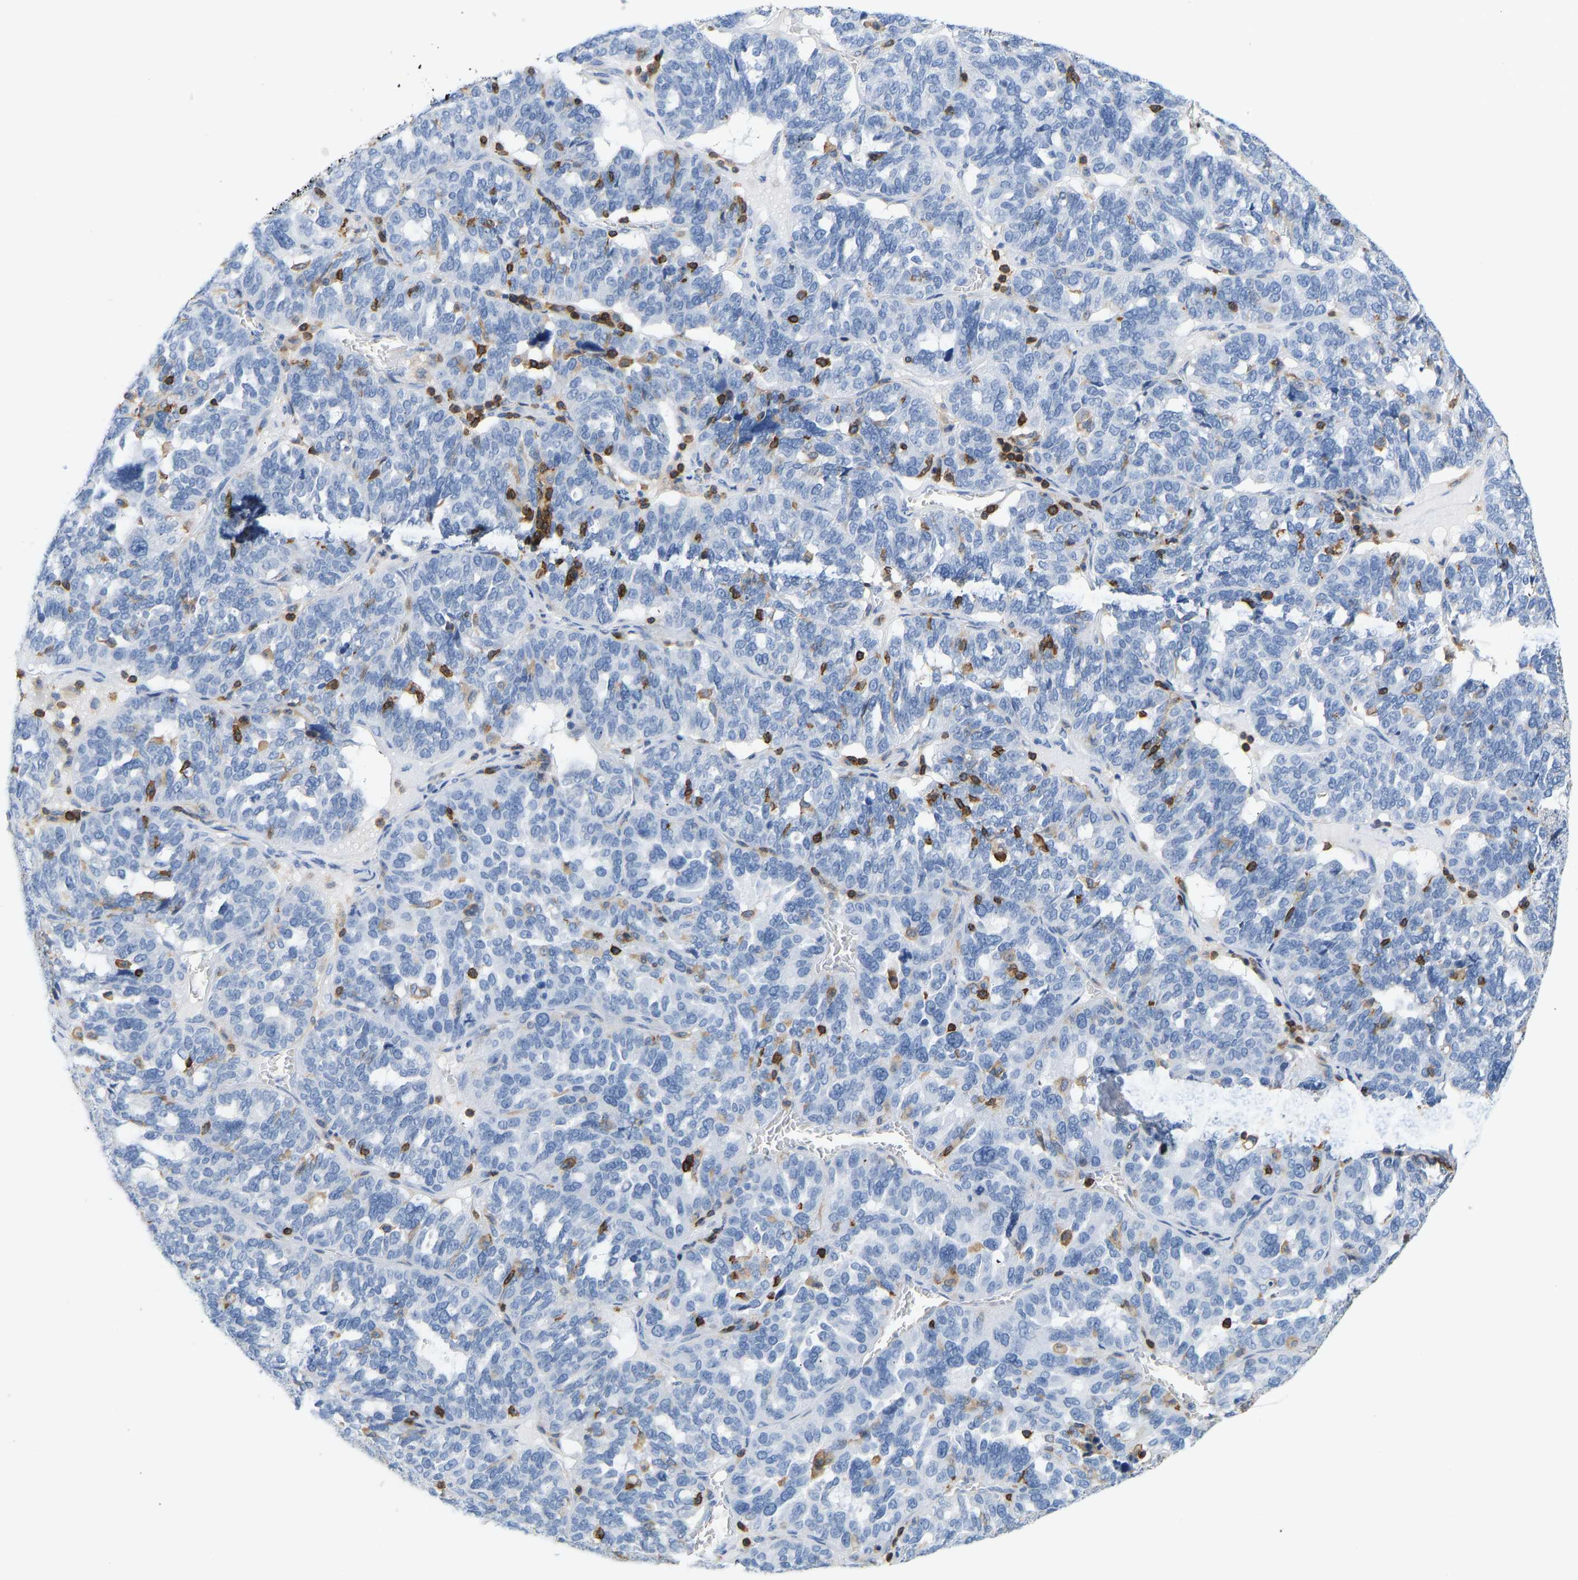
{"staining": {"intensity": "negative", "quantity": "none", "location": "none"}, "tissue": "ovarian cancer", "cell_type": "Tumor cells", "image_type": "cancer", "snomed": [{"axis": "morphology", "description": "Cystadenocarcinoma, serous, NOS"}, {"axis": "topography", "description": "Ovary"}], "caption": "Tumor cells show no significant positivity in ovarian serous cystadenocarcinoma.", "gene": "EVL", "patient": {"sex": "female", "age": 59}}